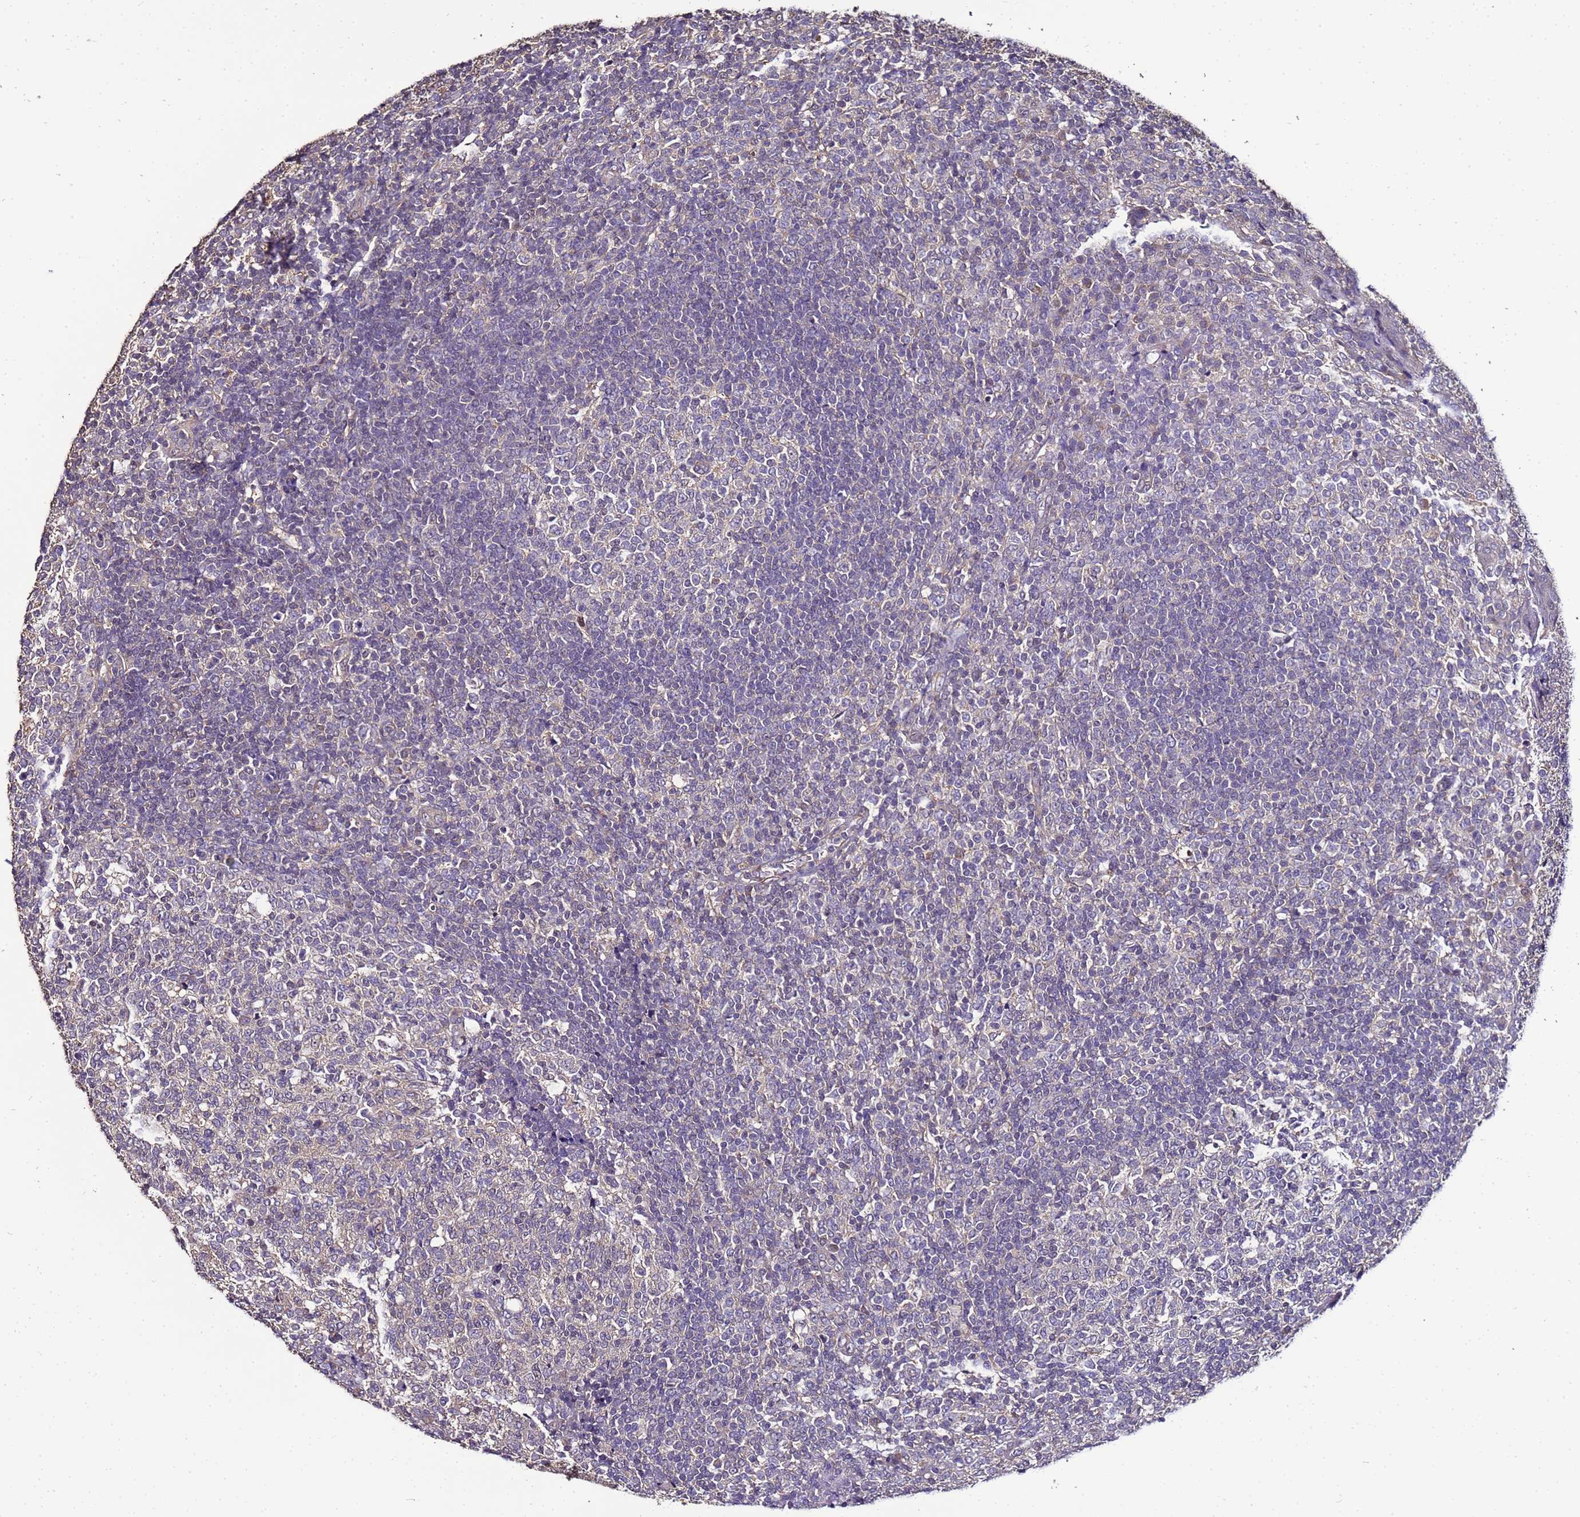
{"staining": {"intensity": "negative", "quantity": "none", "location": "none"}, "tissue": "tonsil", "cell_type": "Germinal center cells", "image_type": "normal", "snomed": [{"axis": "morphology", "description": "Normal tissue, NOS"}, {"axis": "topography", "description": "Tonsil"}], "caption": "DAB (3,3'-diaminobenzidine) immunohistochemical staining of normal tonsil reveals no significant expression in germinal center cells. (DAB (3,3'-diaminobenzidine) IHC, high magnification).", "gene": "ENOPH1", "patient": {"sex": "female", "age": 19}}